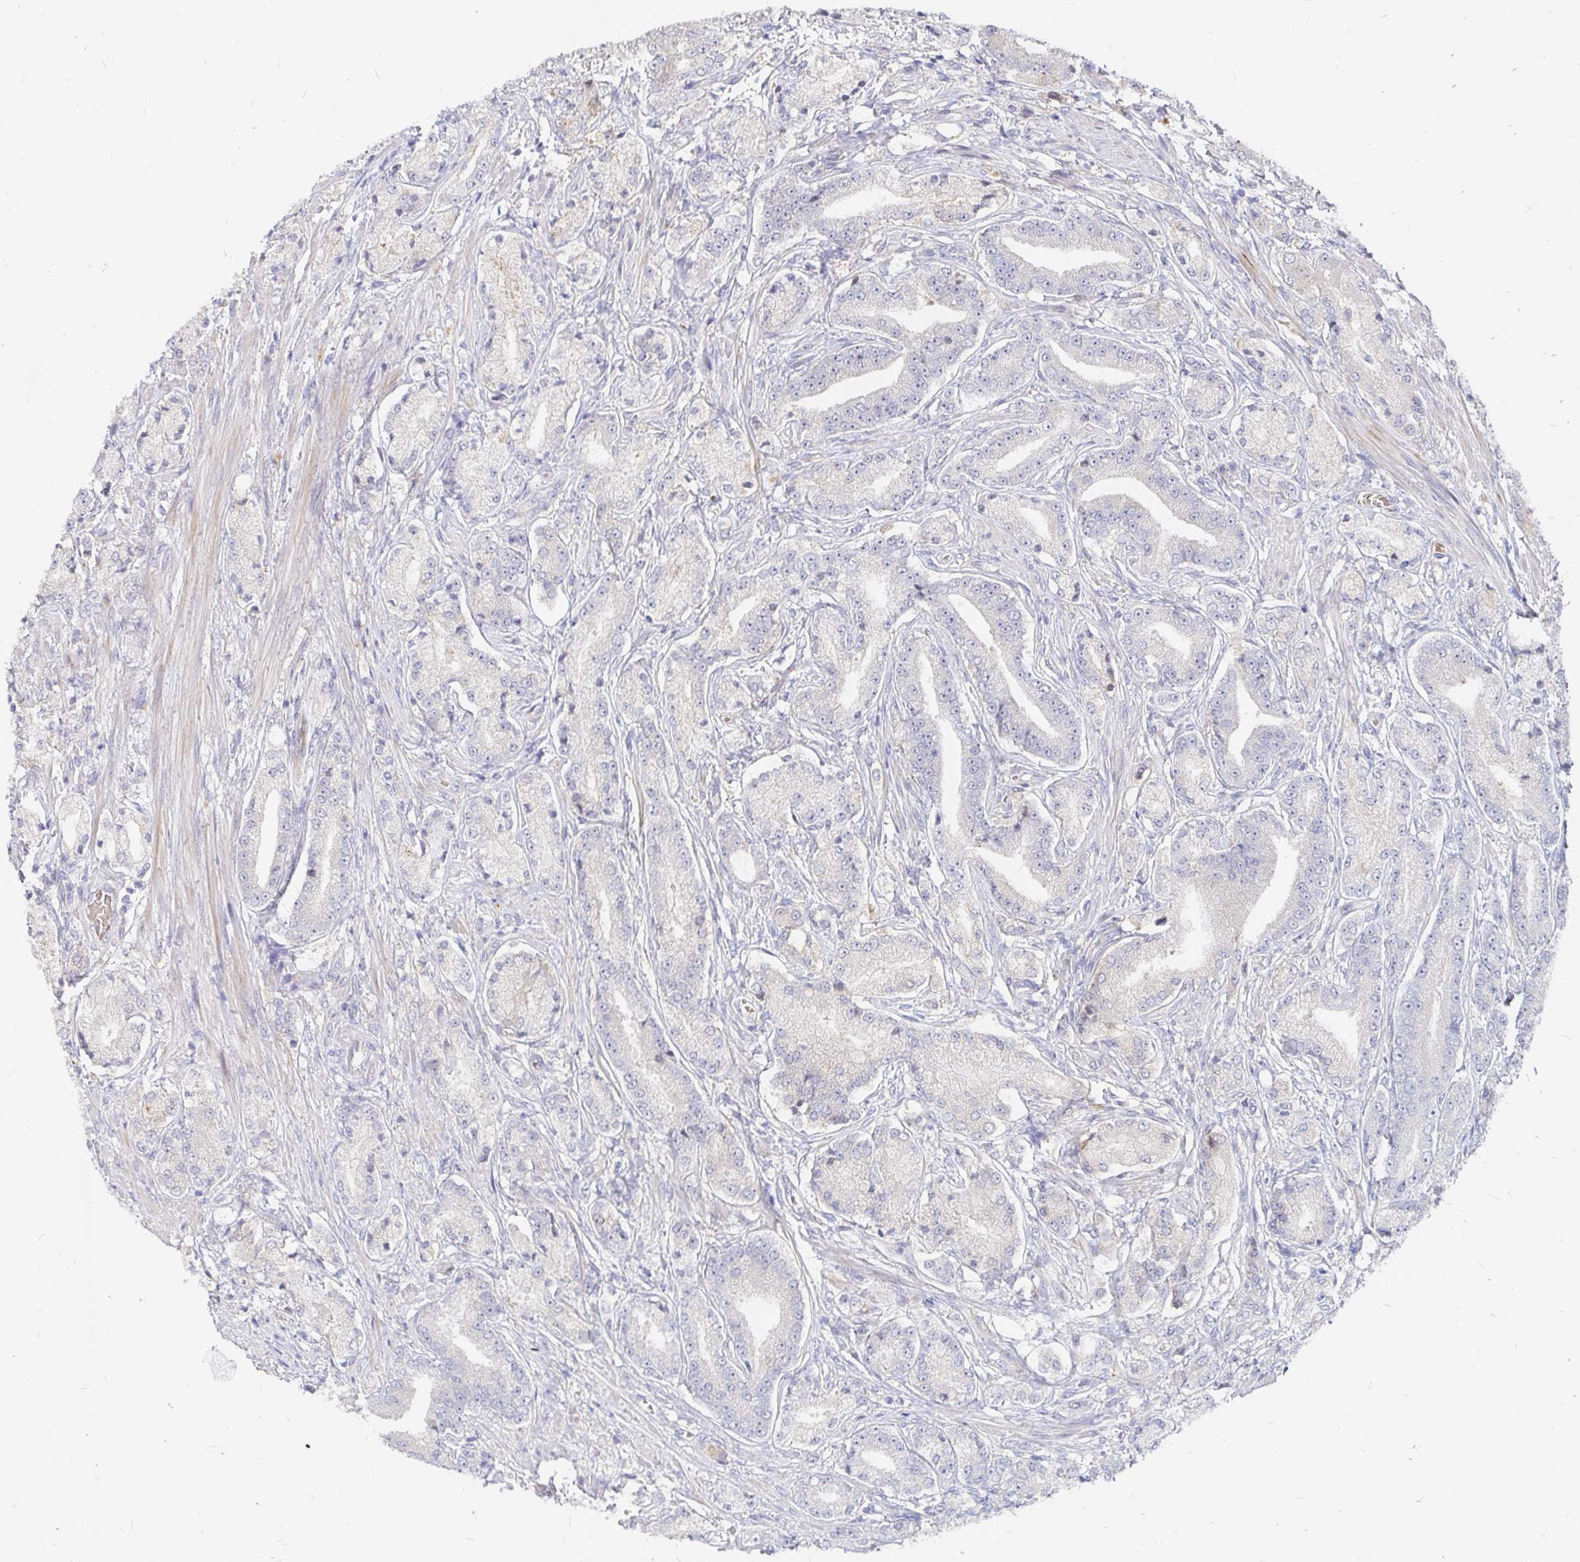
{"staining": {"intensity": "negative", "quantity": "none", "location": "none"}, "tissue": "prostate cancer", "cell_type": "Tumor cells", "image_type": "cancer", "snomed": [{"axis": "morphology", "description": "Adenocarcinoma, High grade"}, {"axis": "topography", "description": "Prostate and seminal vesicle, NOS"}], "caption": "Immunohistochemical staining of human prostate cancer (high-grade adenocarcinoma) exhibits no significant expression in tumor cells.", "gene": "KCTD19", "patient": {"sex": "male", "age": 61}}